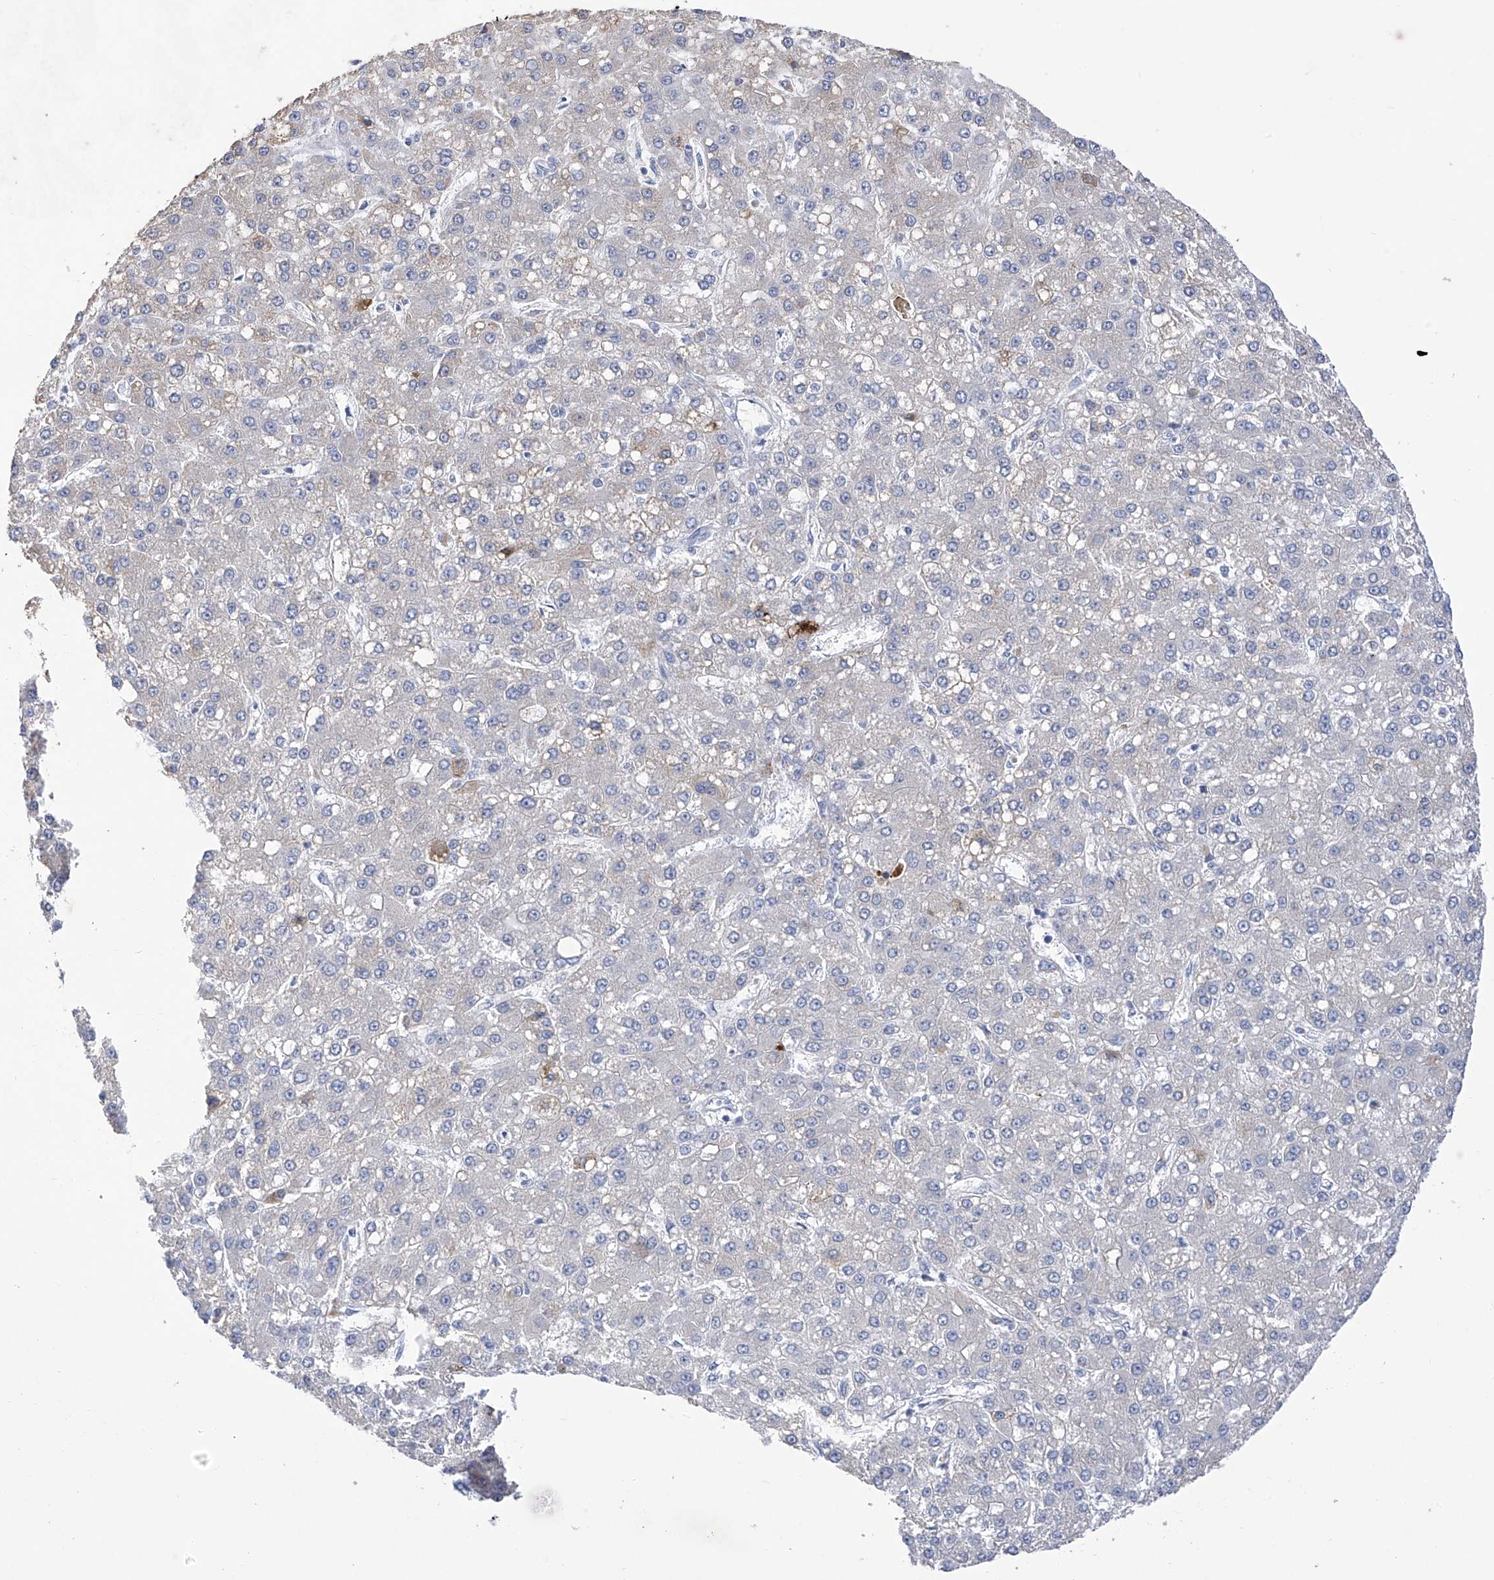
{"staining": {"intensity": "negative", "quantity": "none", "location": "none"}, "tissue": "liver cancer", "cell_type": "Tumor cells", "image_type": "cancer", "snomed": [{"axis": "morphology", "description": "Carcinoma, Hepatocellular, NOS"}, {"axis": "topography", "description": "Liver"}], "caption": "Tumor cells show no significant expression in liver cancer.", "gene": "SLCO4A1", "patient": {"sex": "male", "age": 67}}